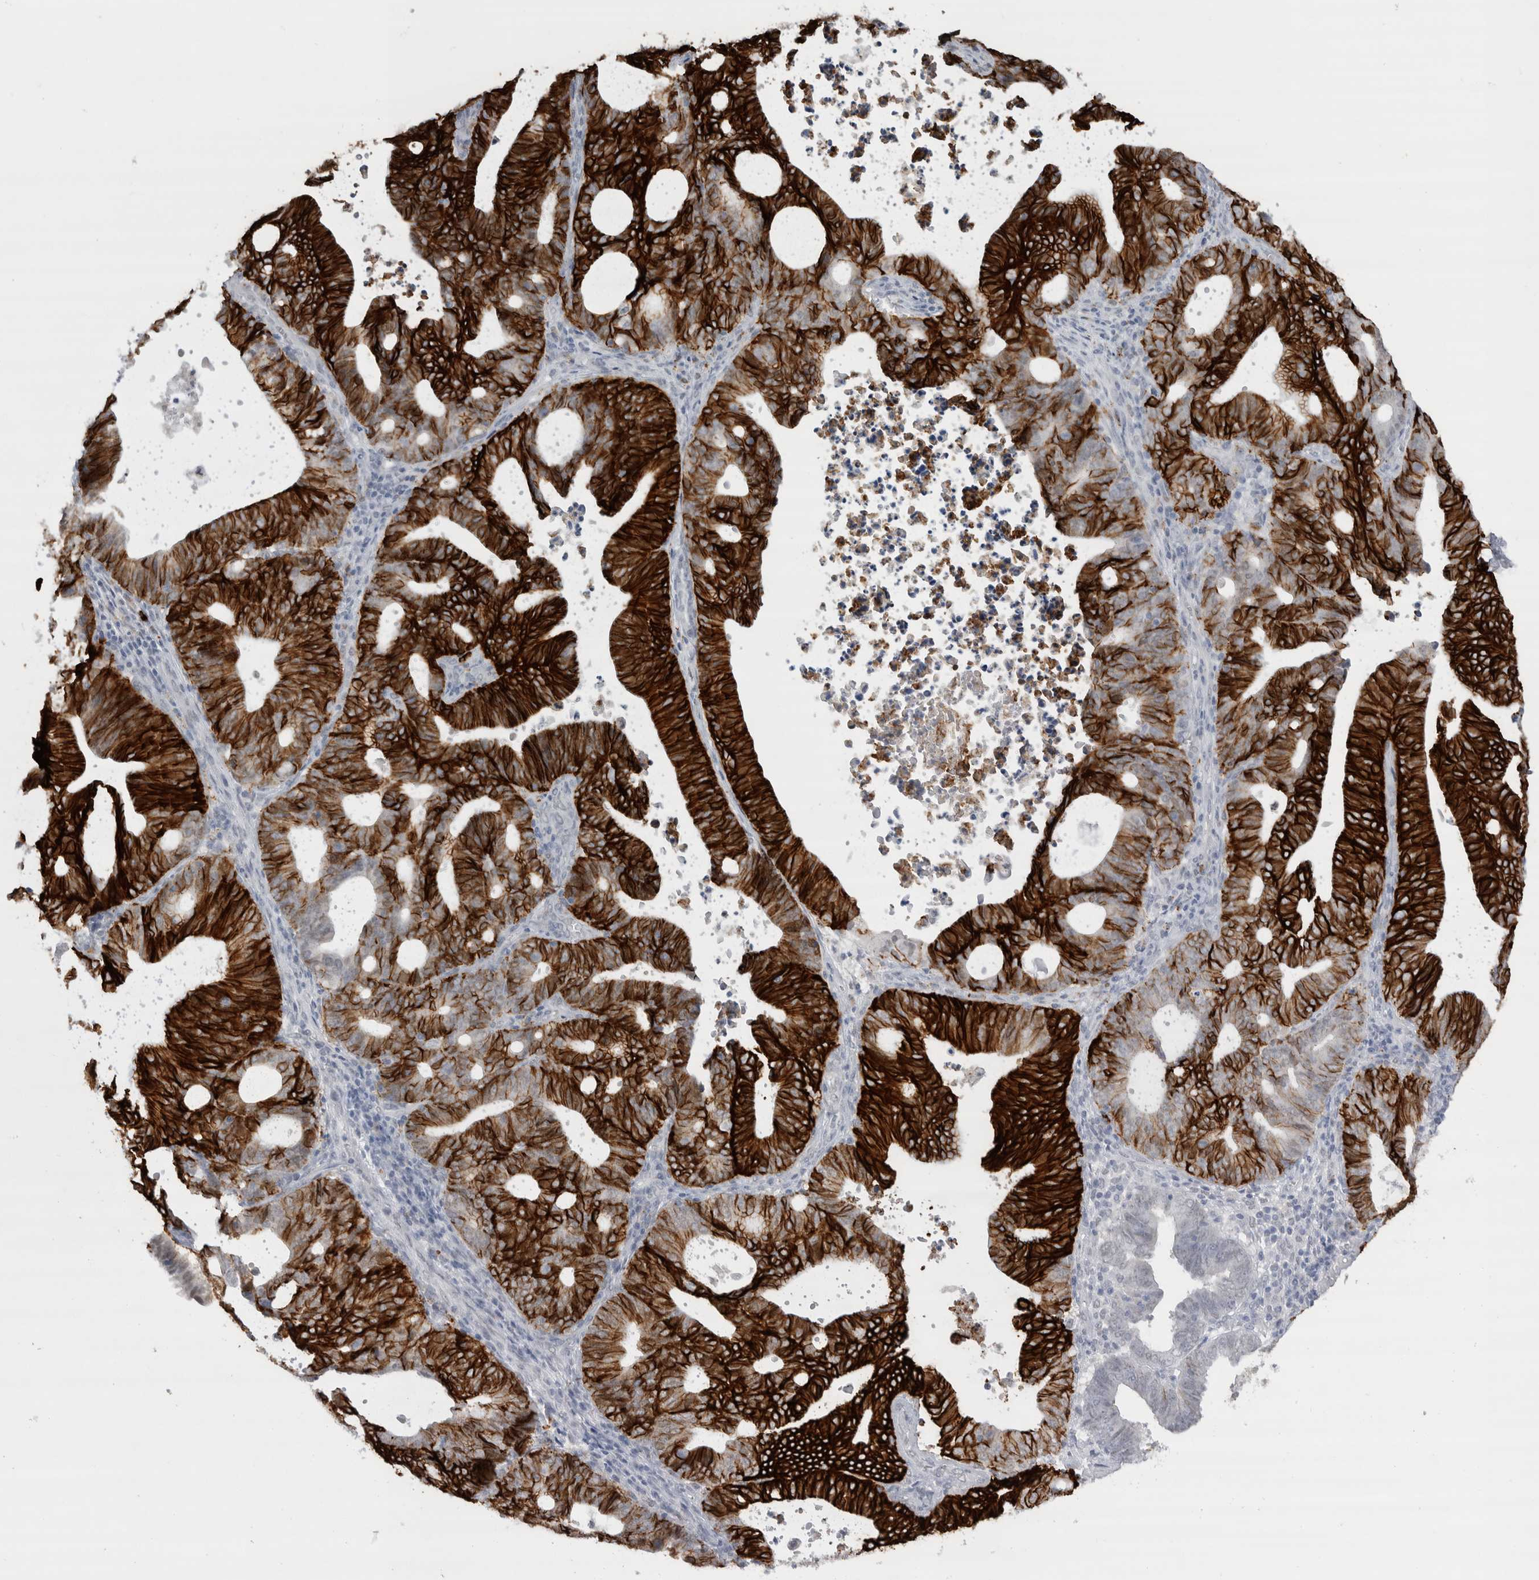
{"staining": {"intensity": "strong", "quantity": ">75%", "location": "cytoplasmic/membranous"}, "tissue": "endometrial cancer", "cell_type": "Tumor cells", "image_type": "cancer", "snomed": [{"axis": "morphology", "description": "Adenocarcinoma, NOS"}, {"axis": "topography", "description": "Uterus"}], "caption": "Immunohistochemistry histopathology image of human endometrial cancer (adenocarcinoma) stained for a protein (brown), which demonstrates high levels of strong cytoplasmic/membranous expression in approximately >75% of tumor cells.", "gene": "CDH17", "patient": {"sex": "female", "age": 83}}